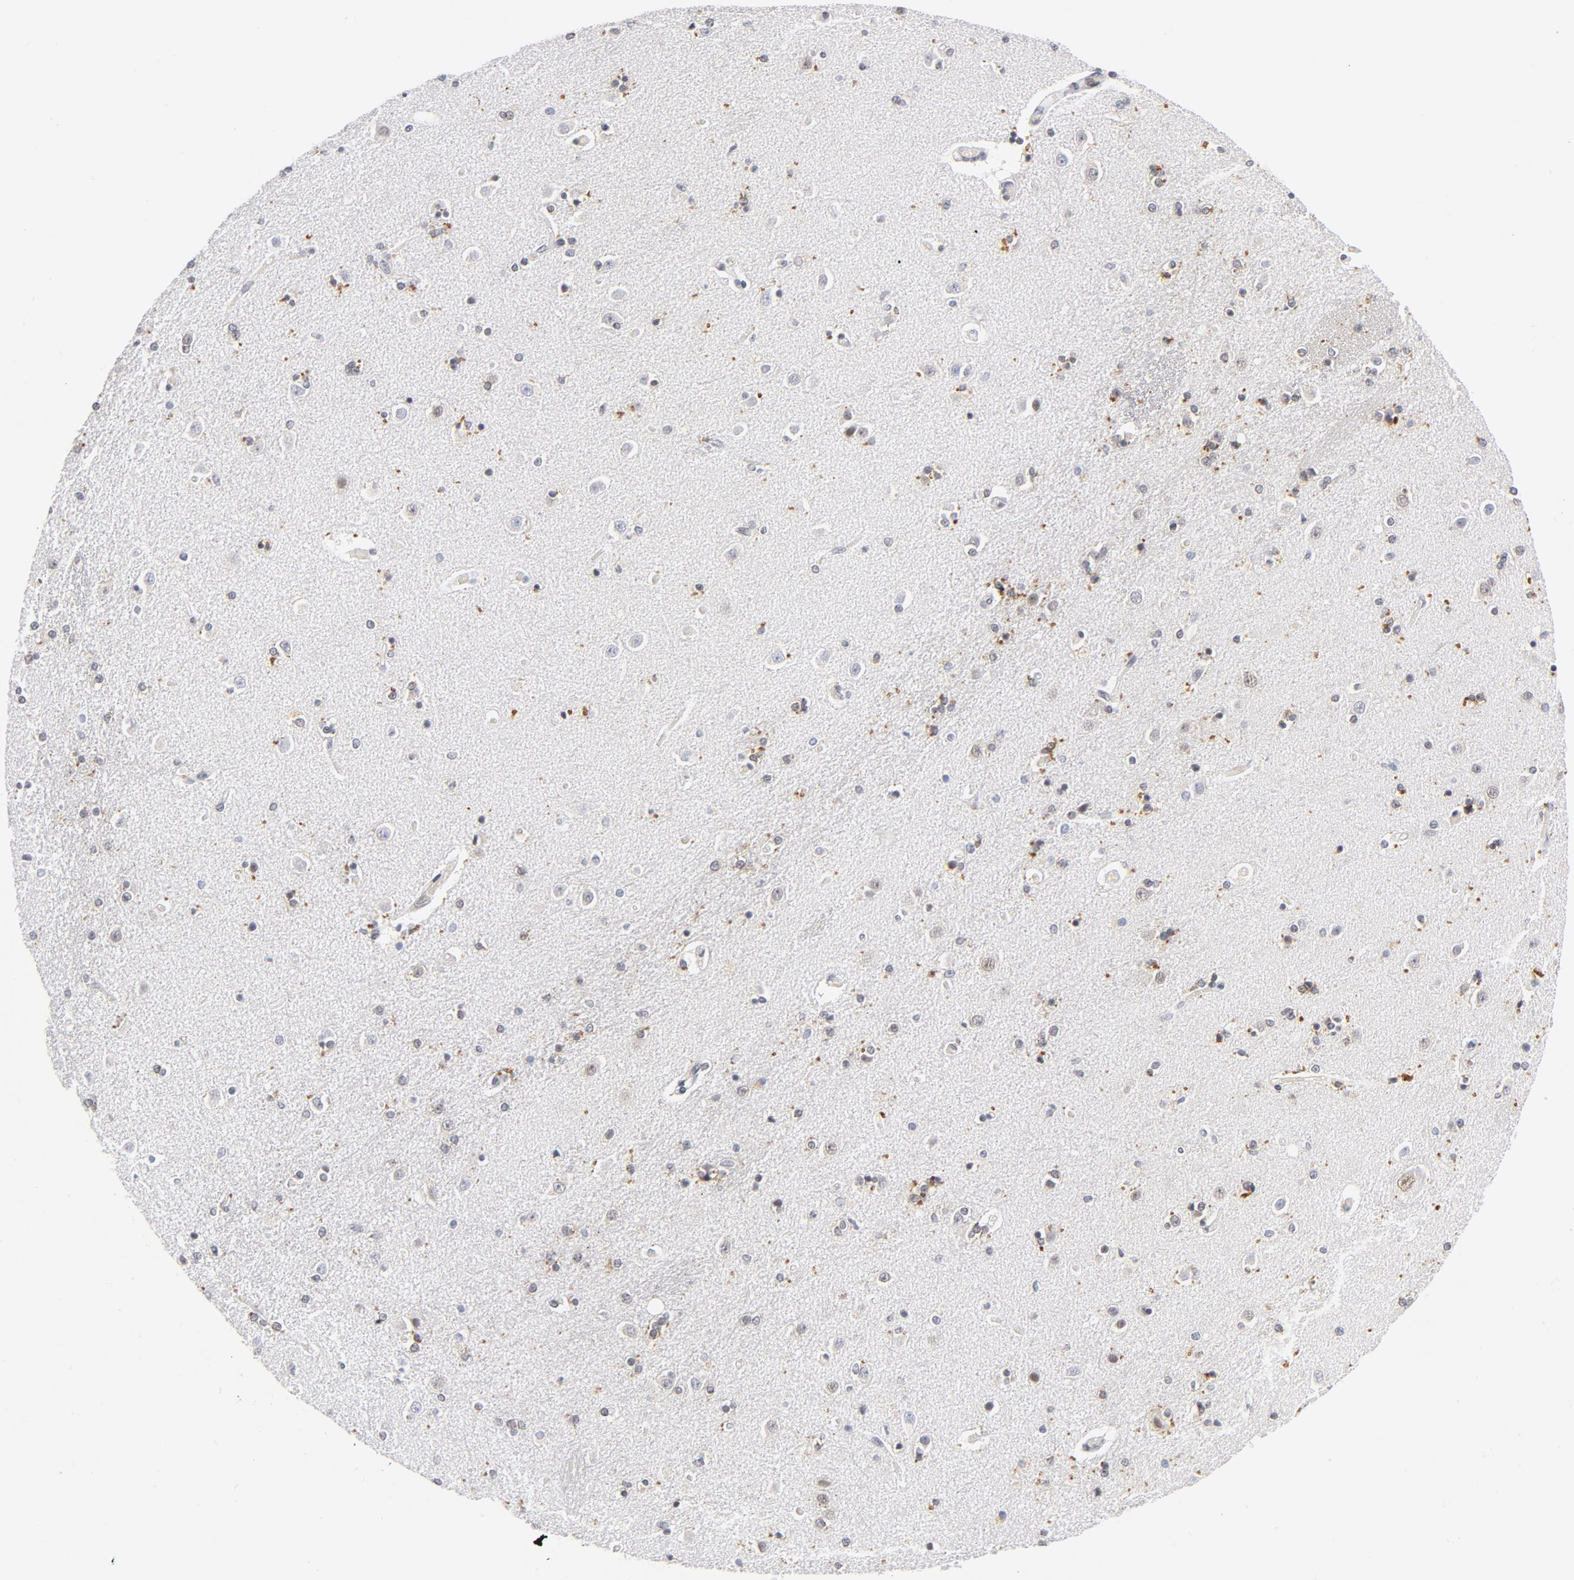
{"staining": {"intensity": "moderate", "quantity": "<25%", "location": "cytoplasmic/membranous"}, "tissue": "caudate", "cell_type": "Glial cells", "image_type": "normal", "snomed": [{"axis": "morphology", "description": "Normal tissue, NOS"}, {"axis": "topography", "description": "Lateral ventricle wall"}], "caption": "IHC photomicrograph of normal caudate stained for a protein (brown), which displays low levels of moderate cytoplasmic/membranous staining in approximately <25% of glial cells.", "gene": "BAP1", "patient": {"sex": "female", "age": 54}}